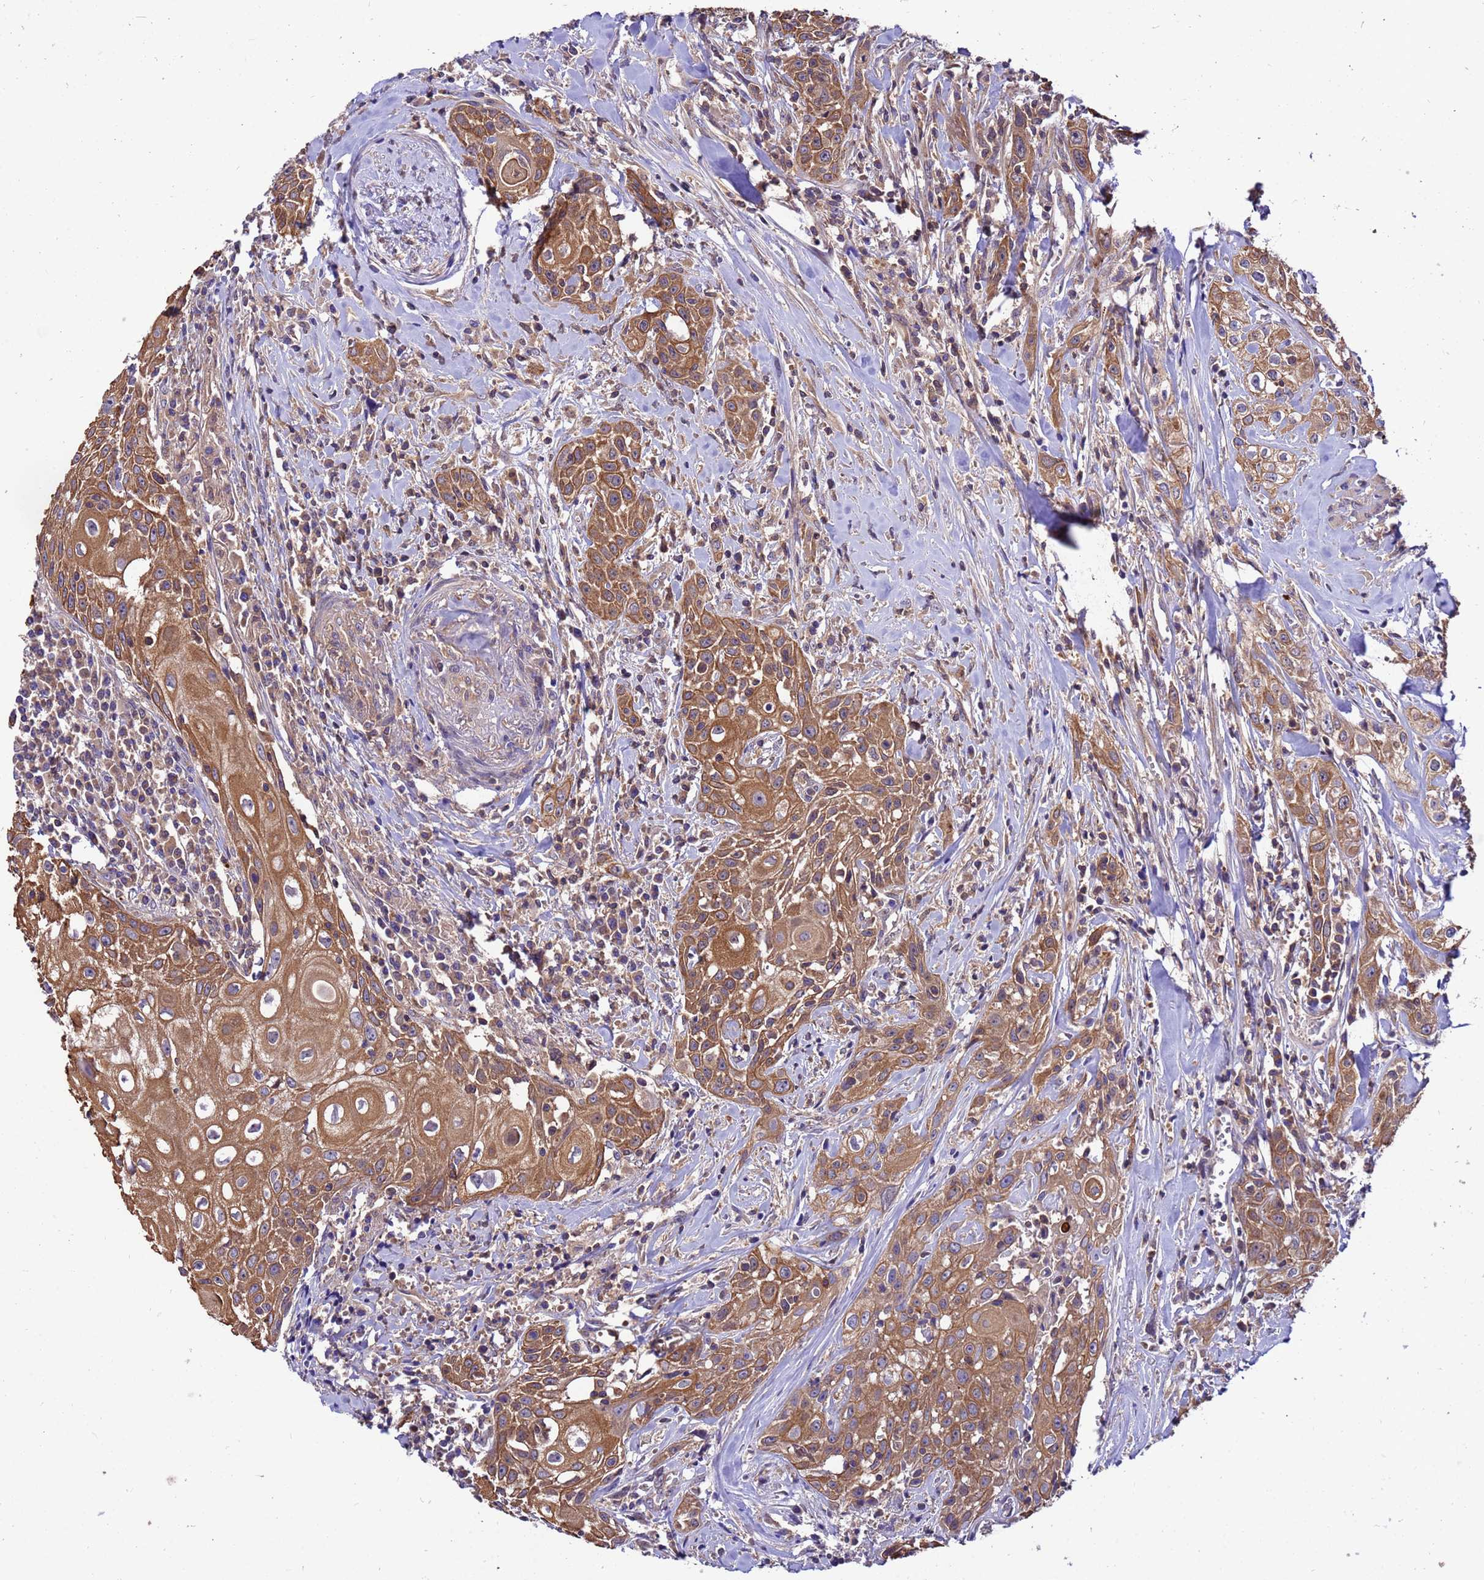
{"staining": {"intensity": "moderate", "quantity": ">75%", "location": "cytoplasmic/membranous"}, "tissue": "head and neck cancer", "cell_type": "Tumor cells", "image_type": "cancer", "snomed": [{"axis": "morphology", "description": "Squamous cell carcinoma, NOS"}, {"axis": "topography", "description": "Oral tissue"}, {"axis": "topography", "description": "Head-Neck"}], "caption": "A histopathology image of head and neck cancer stained for a protein demonstrates moderate cytoplasmic/membranous brown staining in tumor cells.", "gene": "GET3", "patient": {"sex": "female", "age": 82}}